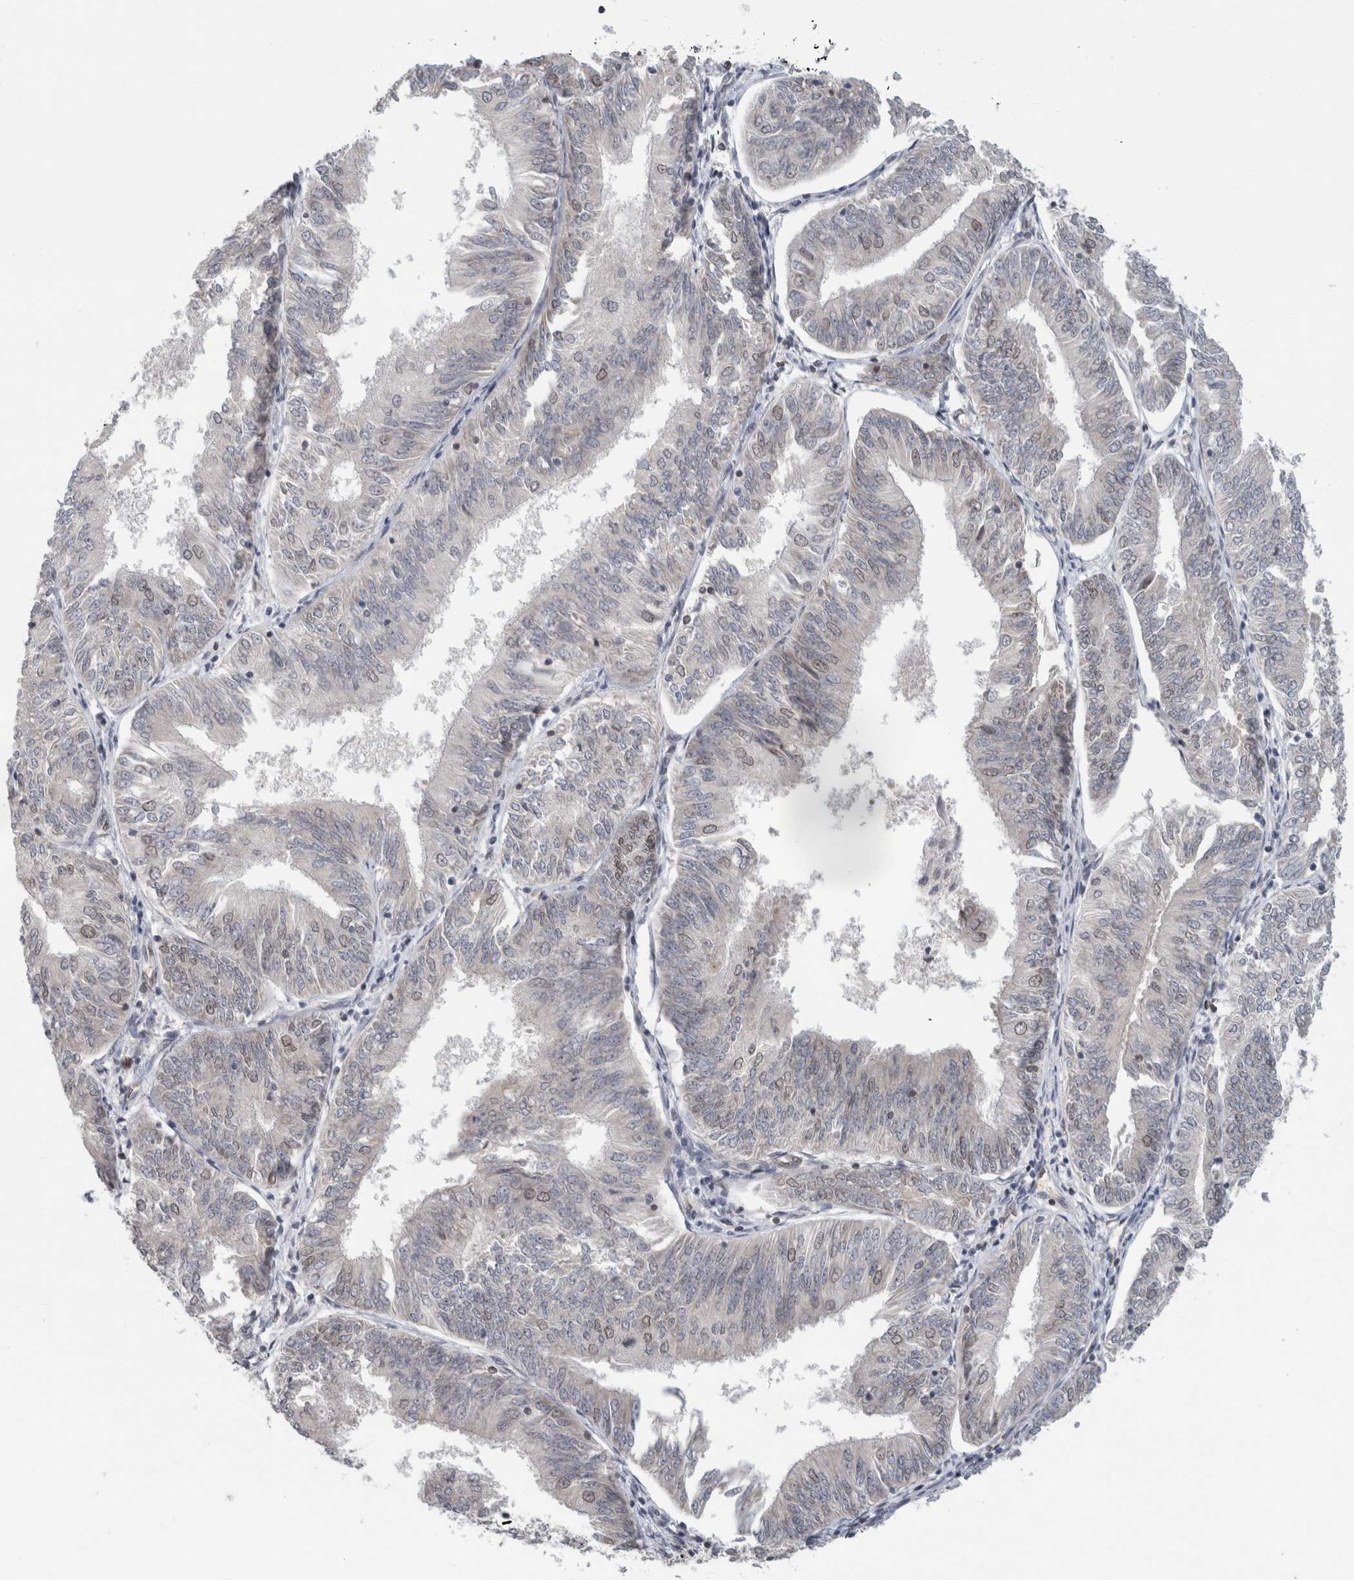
{"staining": {"intensity": "weak", "quantity": "<25%", "location": "cytoplasmic/membranous,nuclear"}, "tissue": "endometrial cancer", "cell_type": "Tumor cells", "image_type": "cancer", "snomed": [{"axis": "morphology", "description": "Adenocarcinoma, NOS"}, {"axis": "topography", "description": "Endometrium"}], "caption": "Immunohistochemical staining of endometrial cancer (adenocarcinoma) reveals no significant expression in tumor cells.", "gene": "RBMX2", "patient": {"sex": "female", "age": 58}}